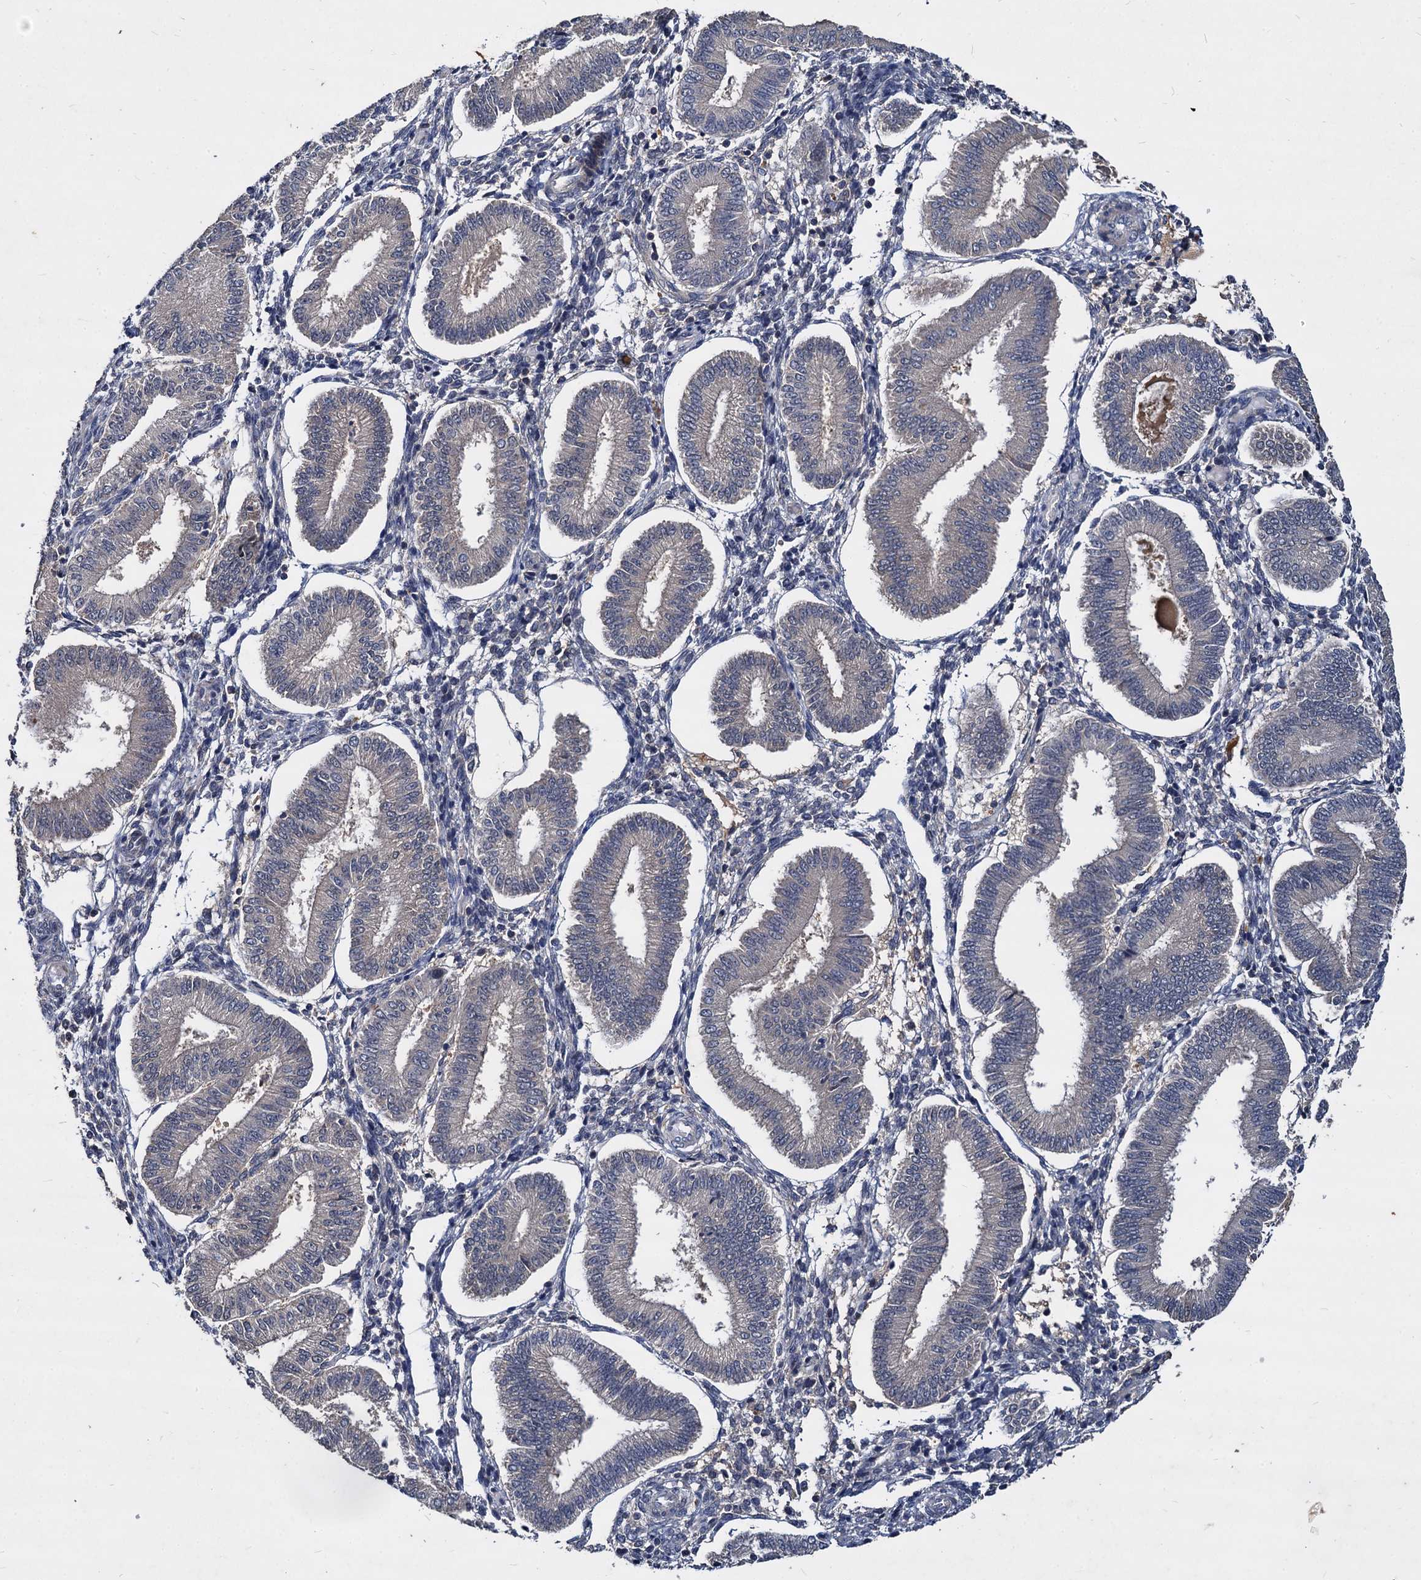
{"staining": {"intensity": "negative", "quantity": "none", "location": "none"}, "tissue": "endometrium", "cell_type": "Cells in endometrial stroma", "image_type": "normal", "snomed": [{"axis": "morphology", "description": "Normal tissue, NOS"}, {"axis": "topography", "description": "Endometrium"}], "caption": "An immunohistochemistry micrograph of benign endometrium is shown. There is no staining in cells in endometrial stroma of endometrium.", "gene": "CCDC184", "patient": {"sex": "female", "age": 39}}